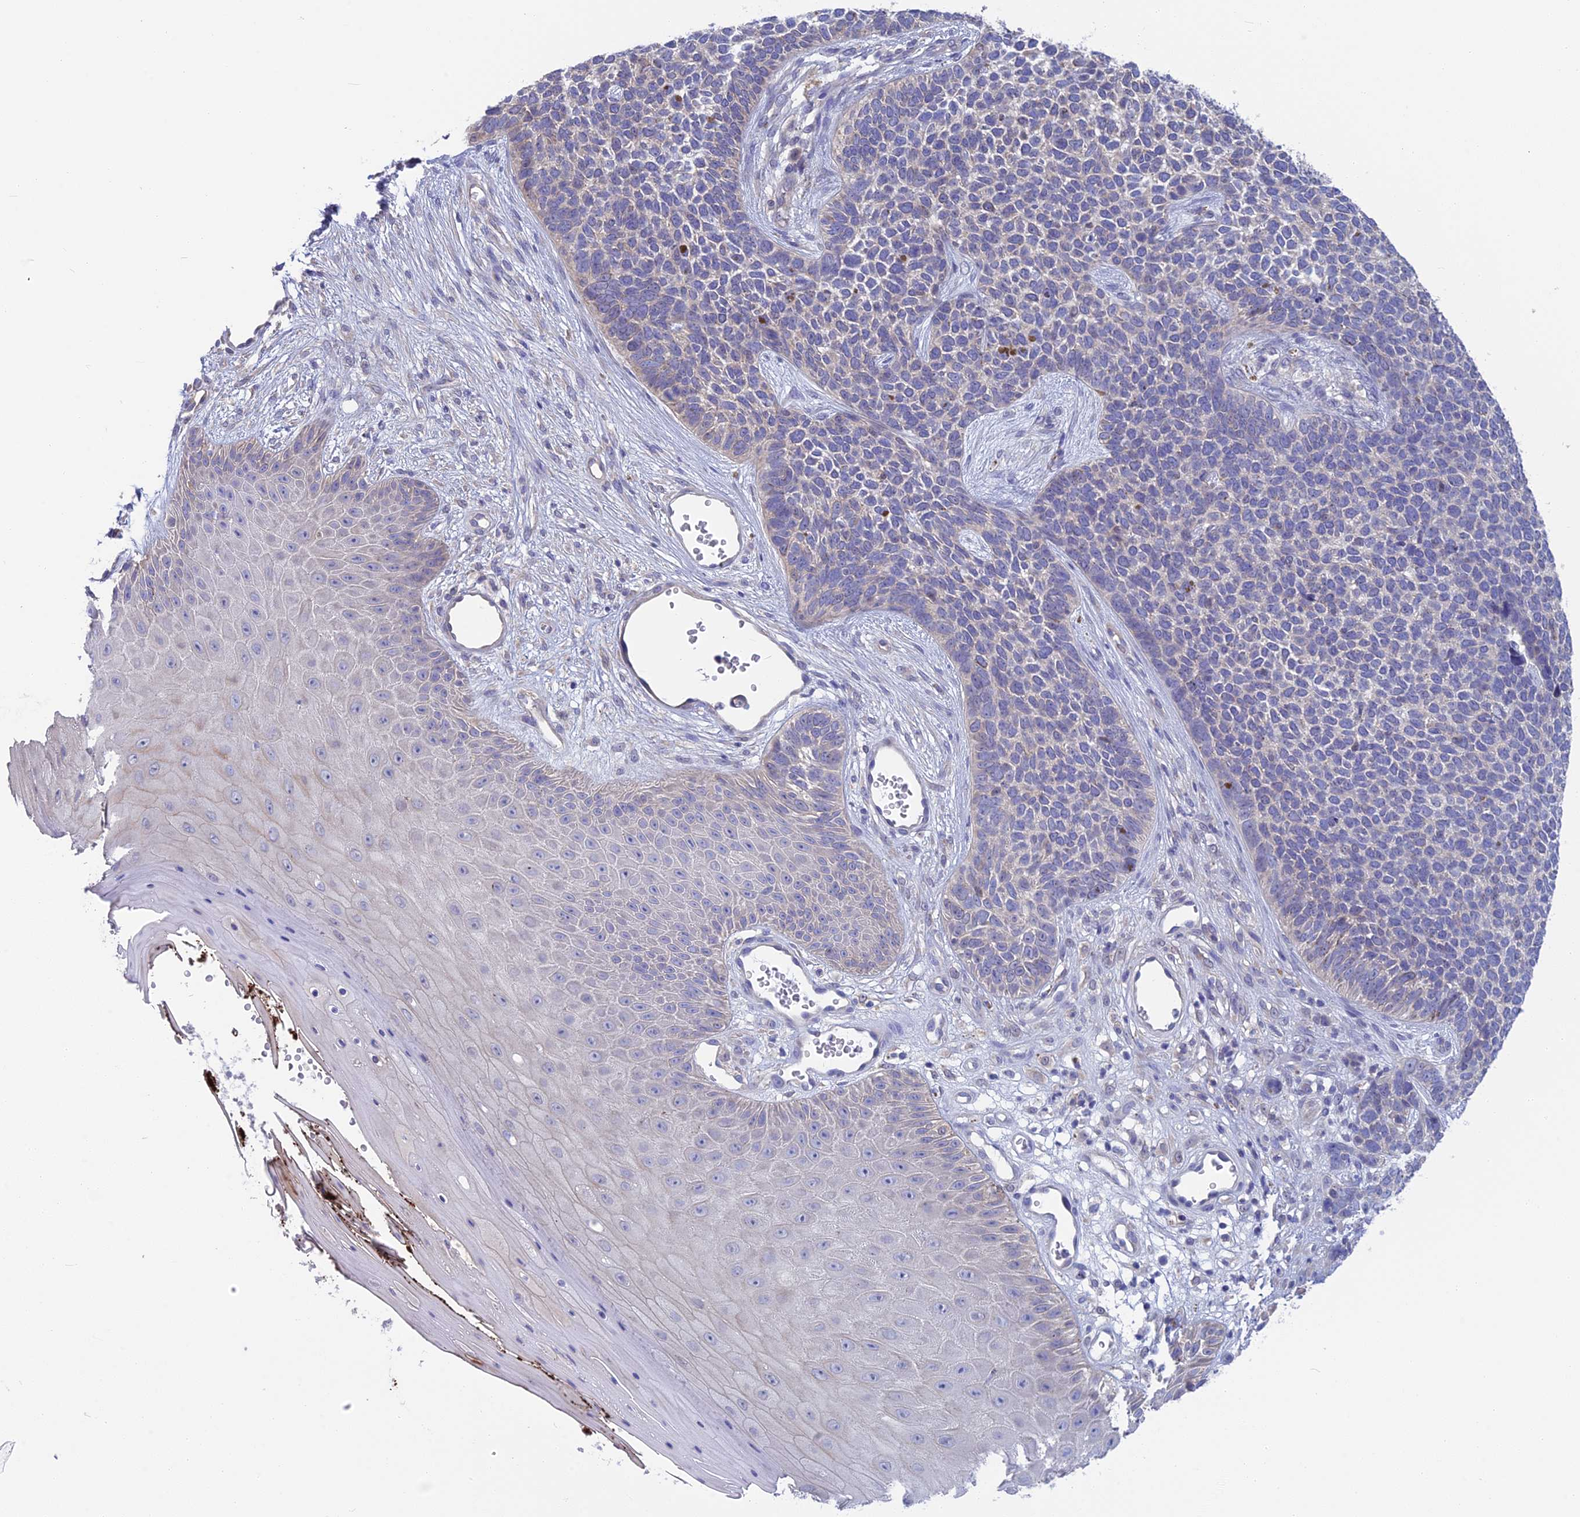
{"staining": {"intensity": "negative", "quantity": "none", "location": "none"}, "tissue": "skin cancer", "cell_type": "Tumor cells", "image_type": "cancer", "snomed": [{"axis": "morphology", "description": "Basal cell carcinoma"}, {"axis": "topography", "description": "Skin"}], "caption": "An immunohistochemistry (IHC) photomicrograph of basal cell carcinoma (skin) is shown. There is no staining in tumor cells of basal cell carcinoma (skin).", "gene": "SNAP91", "patient": {"sex": "female", "age": 84}}